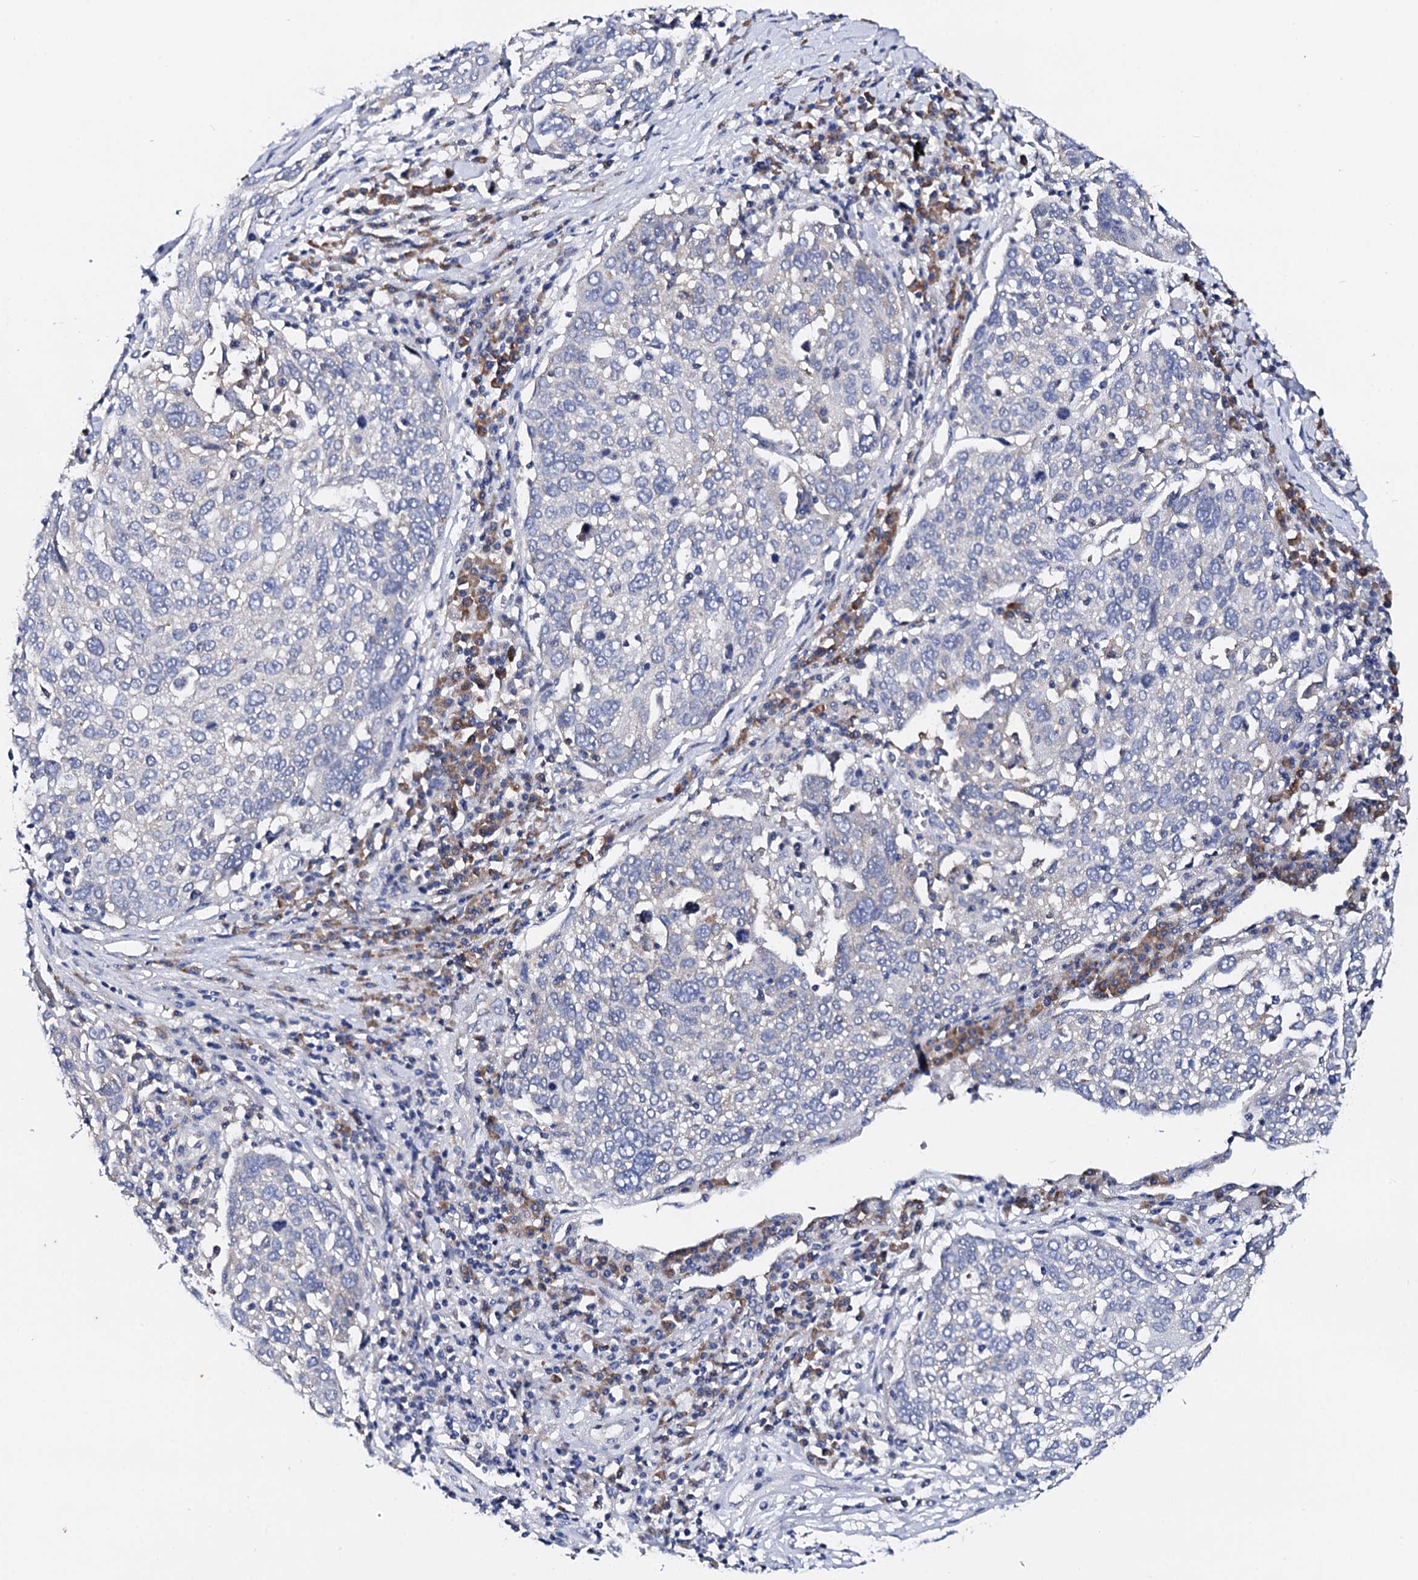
{"staining": {"intensity": "negative", "quantity": "none", "location": "none"}, "tissue": "lung cancer", "cell_type": "Tumor cells", "image_type": "cancer", "snomed": [{"axis": "morphology", "description": "Squamous cell carcinoma, NOS"}, {"axis": "topography", "description": "Lung"}], "caption": "Immunohistochemical staining of human squamous cell carcinoma (lung) shows no significant expression in tumor cells.", "gene": "NUP58", "patient": {"sex": "male", "age": 65}}